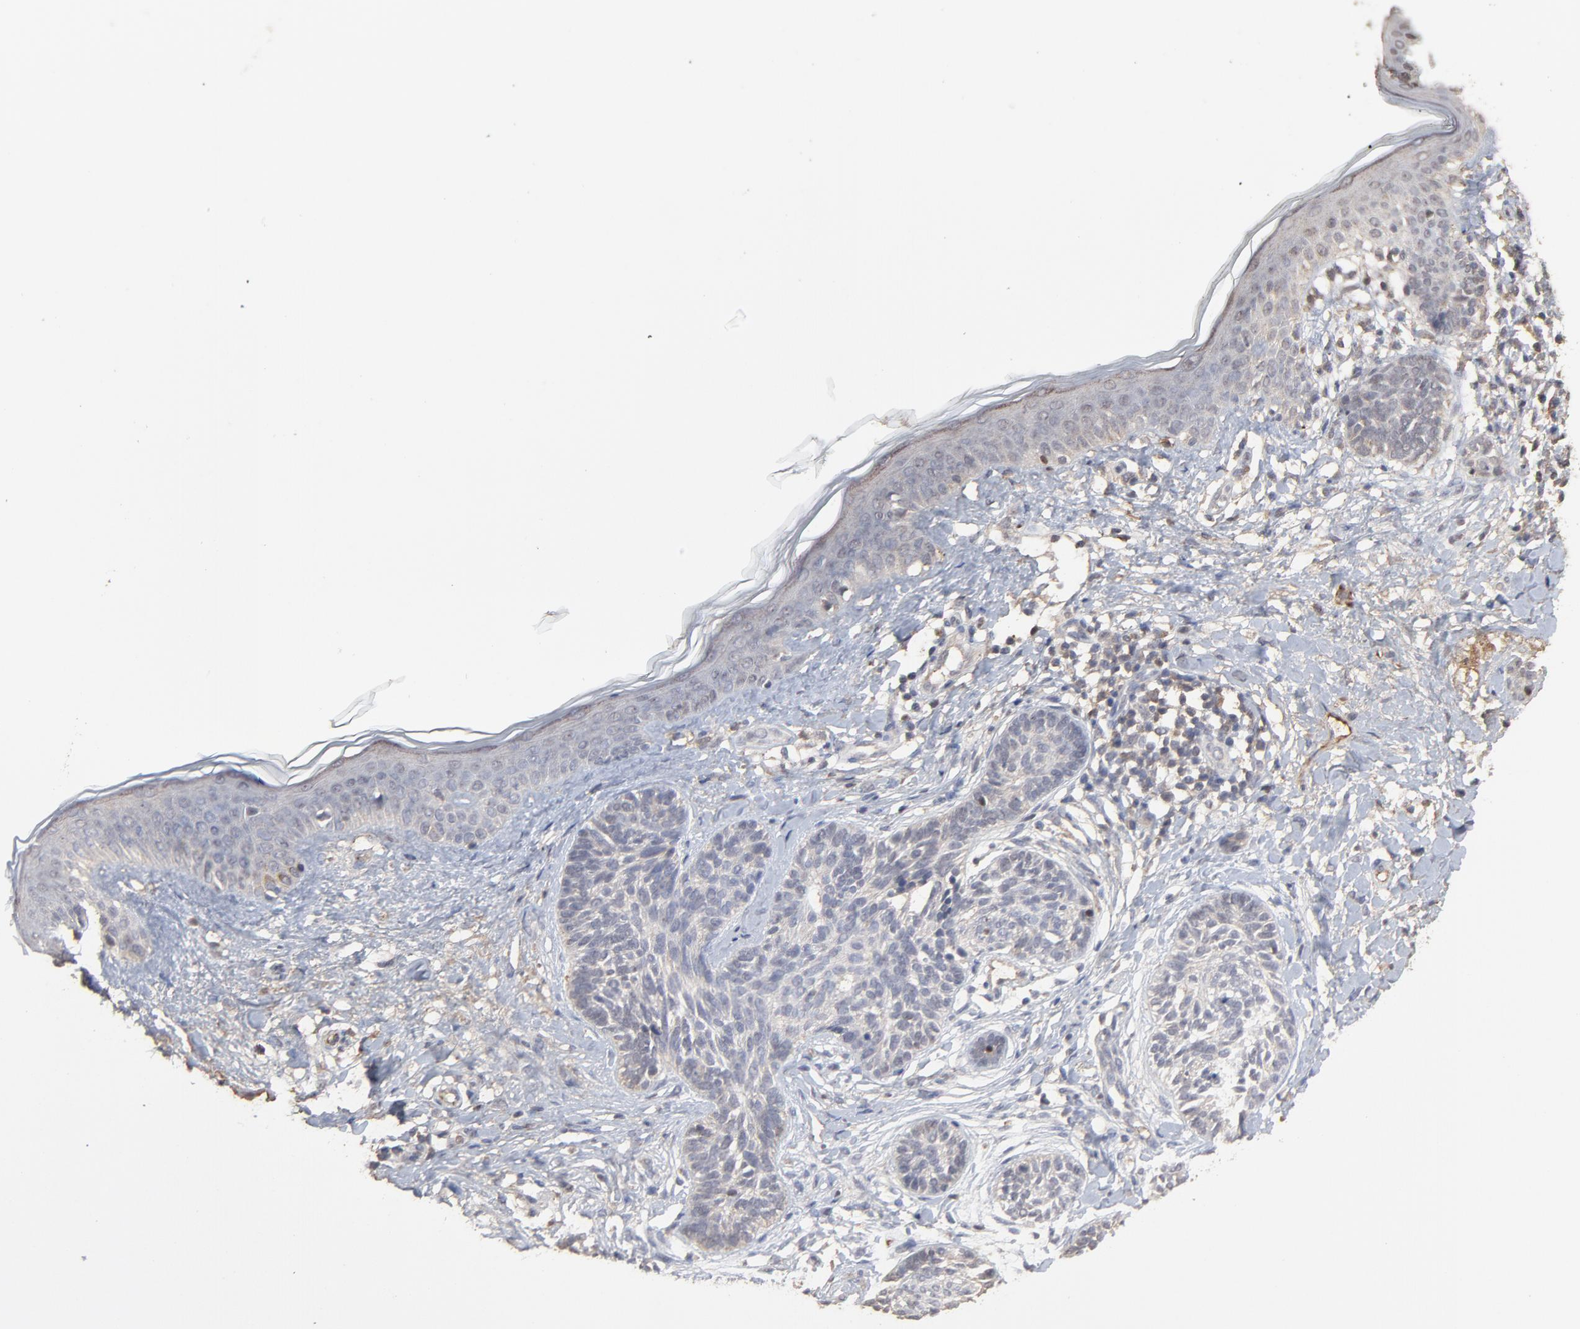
{"staining": {"intensity": "weak", "quantity": "<25%", "location": "cytoplasmic/membranous"}, "tissue": "skin cancer", "cell_type": "Tumor cells", "image_type": "cancer", "snomed": [{"axis": "morphology", "description": "Normal tissue, NOS"}, {"axis": "morphology", "description": "Basal cell carcinoma"}, {"axis": "topography", "description": "Skin"}], "caption": "Protein analysis of skin cancer demonstrates no significant positivity in tumor cells.", "gene": "VPREB3", "patient": {"sex": "male", "age": 63}}